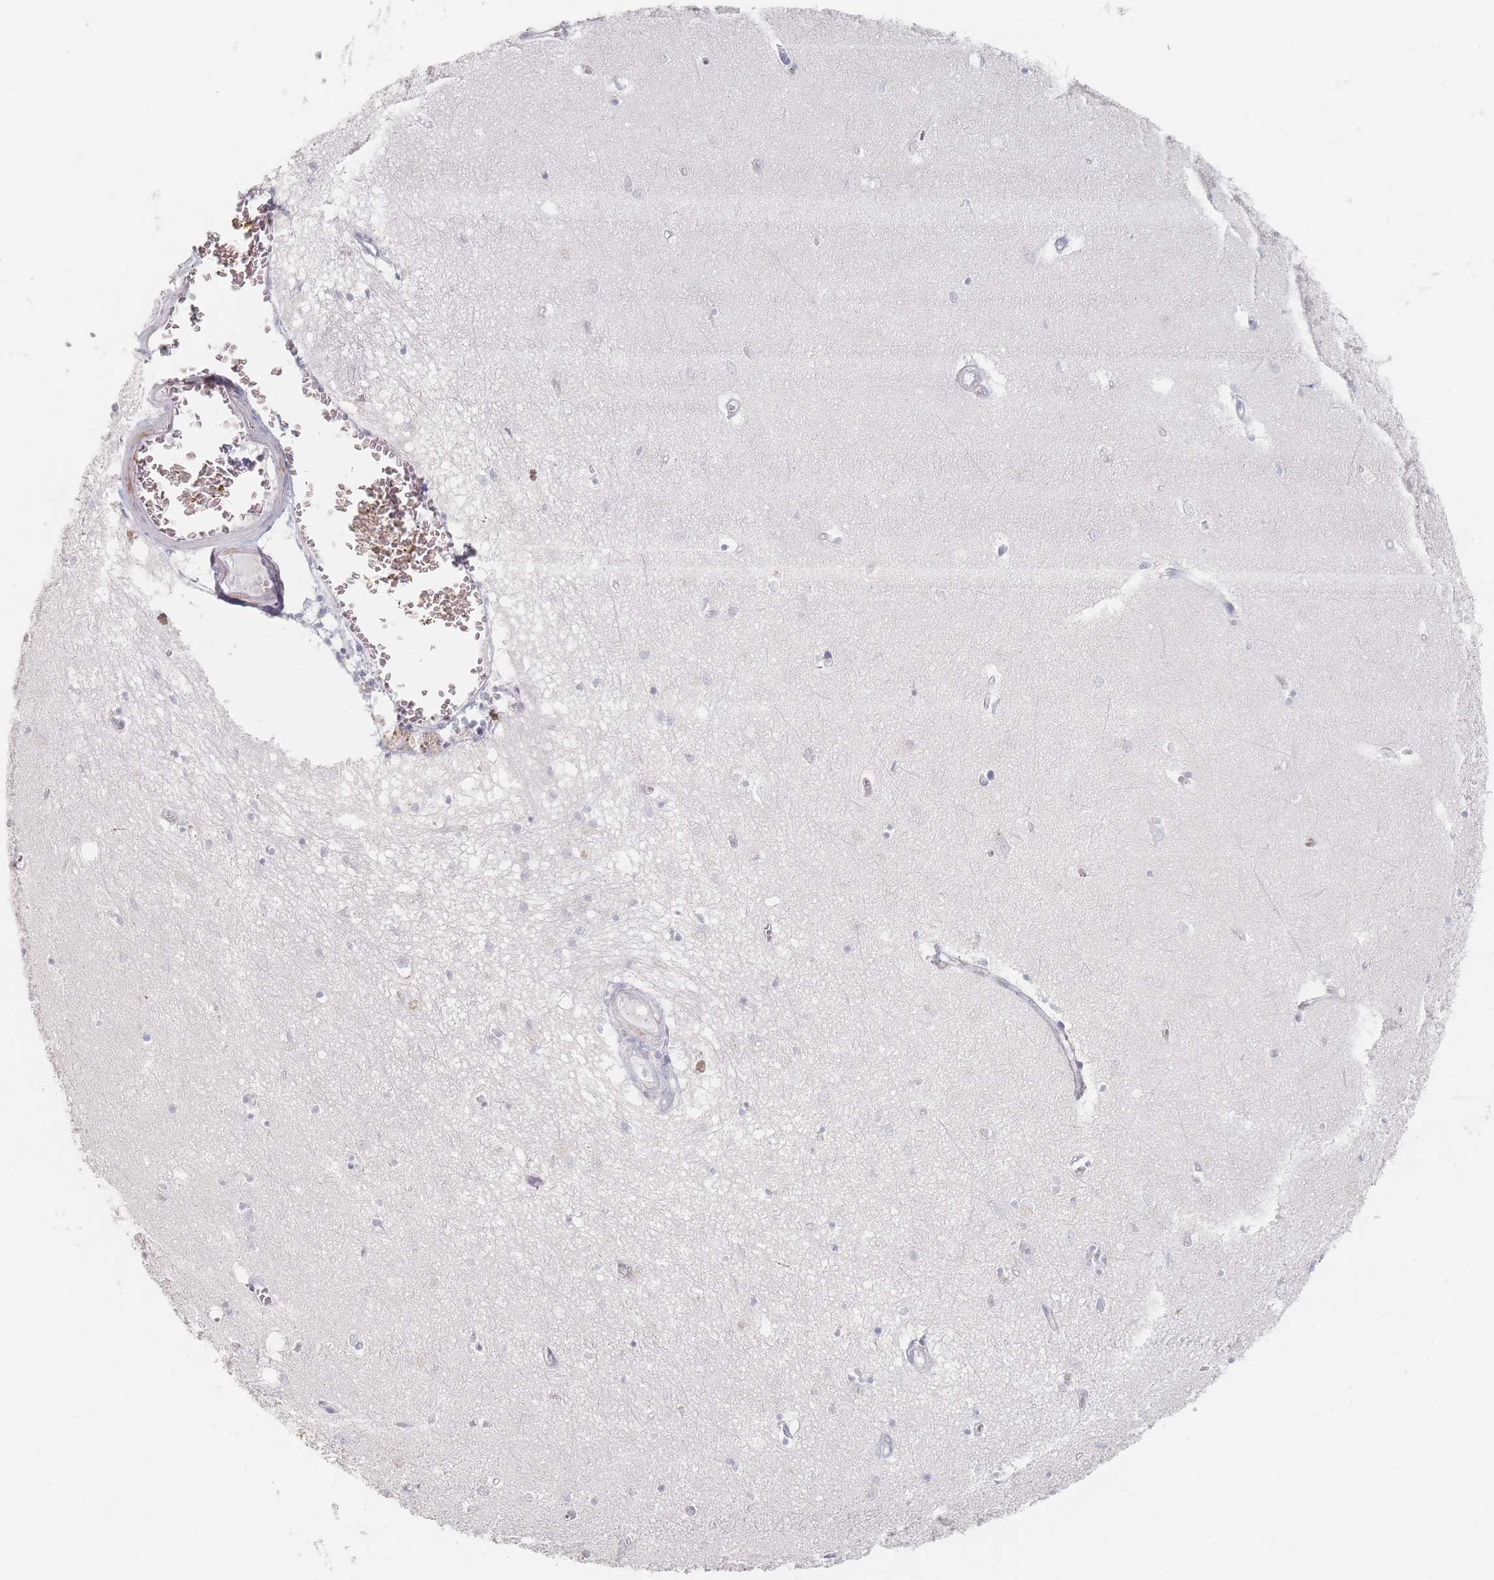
{"staining": {"intensity": "negative", "quantity": "none", "location": "none"}, "tissue": "hippocampus", "cell_type": "Glial cells", "image_type": "normal", "snomed": [{"axis": "morphology", "description": "Normal tissue, NOS"}, {"axis": "topography", "description": "Hippocampus"}], "caption": "High power microscopy micrograph of an immunohistochemistry photomicrograph of normal hippocampus, revealing no significant expression in glial cells.", "gene": "CD37", "patient": {"sex": "female", "age": 64}}